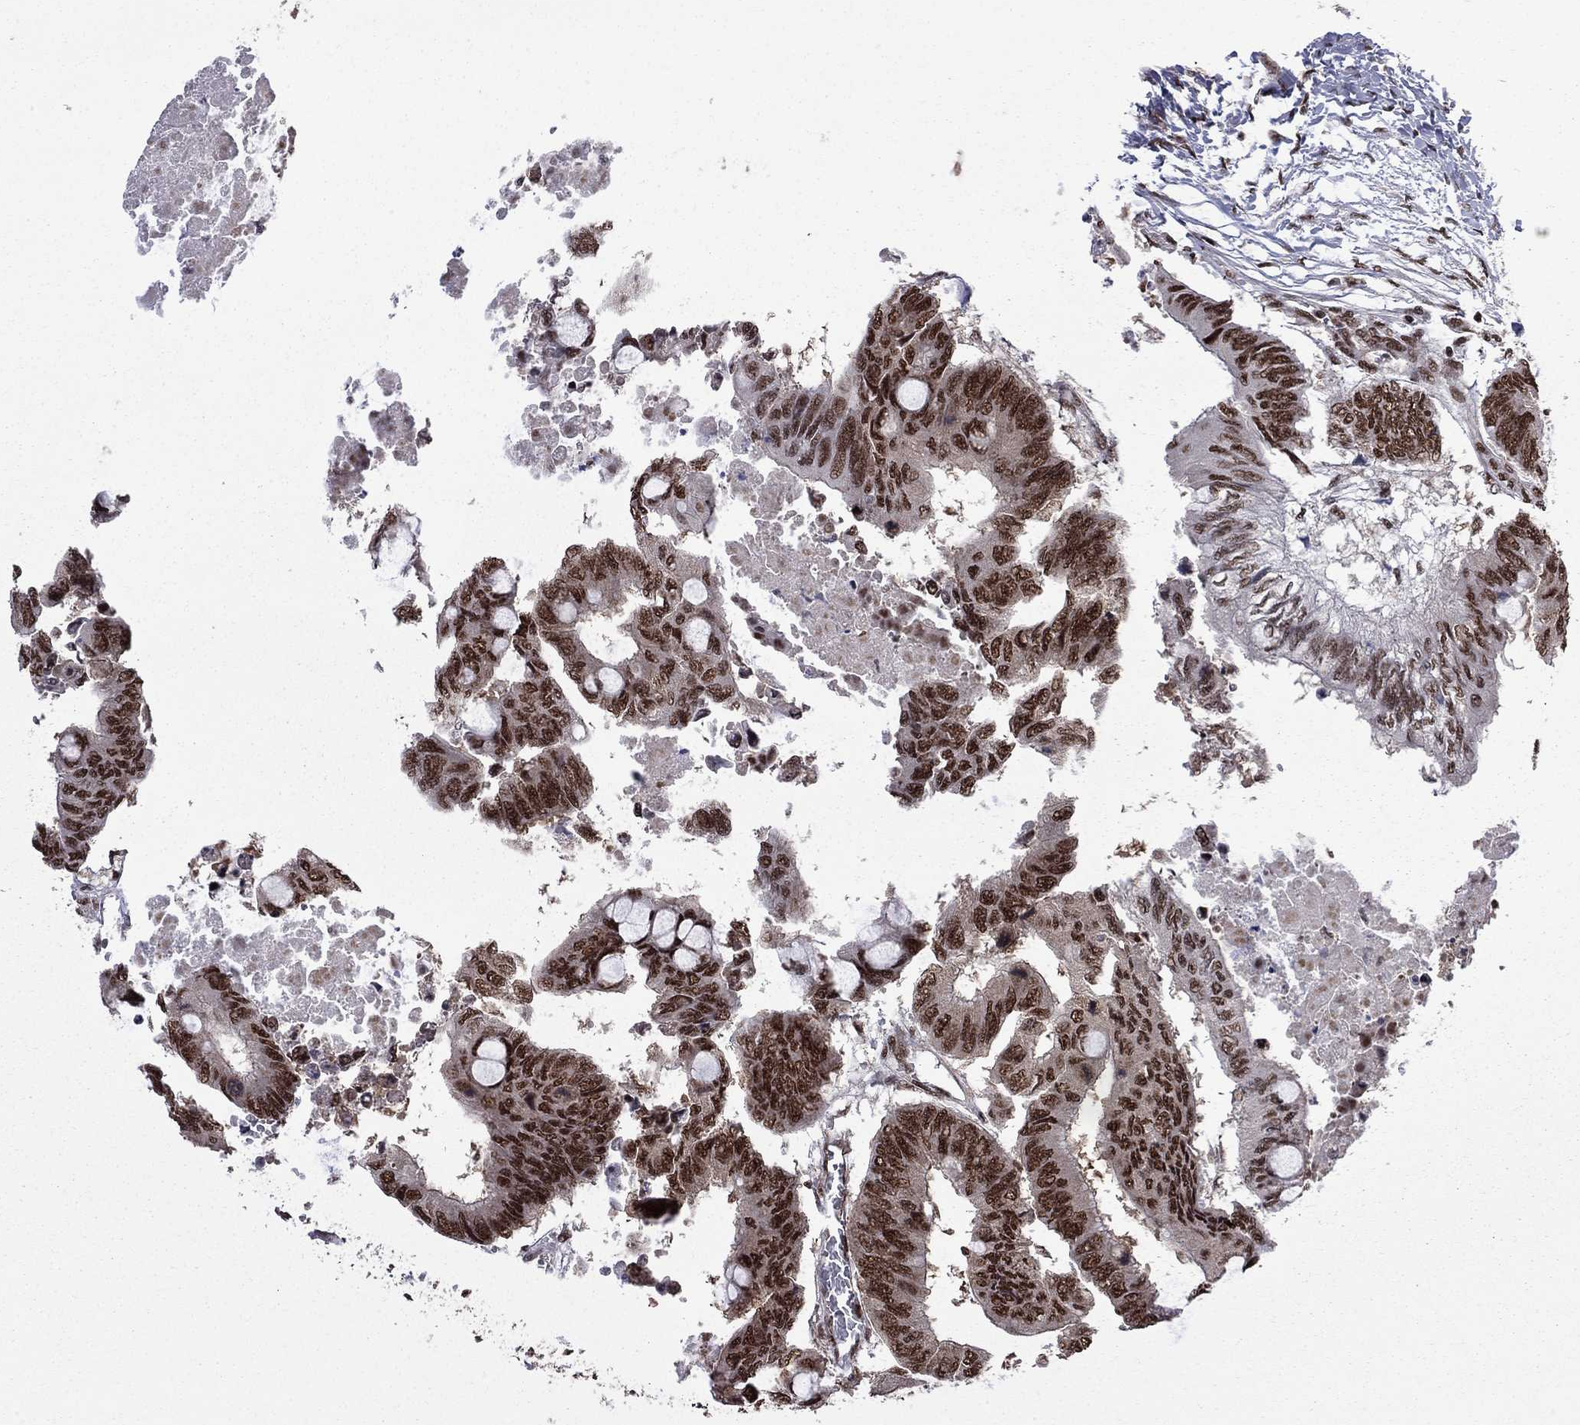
{"staining": {"intensity": "strong", "quantity": ">75%", "location": "nuclear"}, "tissue": "colorectal cancer", "cell_type": "Tumor cells", "image_type": "cancer", "snomed": [{"axis": "morphology", "description": "Normal tissue, NOS"}, {"axis": "morphology", "description": "Adenocarcinoma, NOS"}, {"axis": "topography", "description": "Rectum"}, {"axis": "topography", "description": "Peripheral nerve tissue"}], "caption": "Protein expression analysis of human colorectal cancer (adenocarcinoma) reveals strong nuclear positivity in approximately >75% of tumor cells.", "gene": "MED25", "patient": {"sex": "male", "age": 92}}